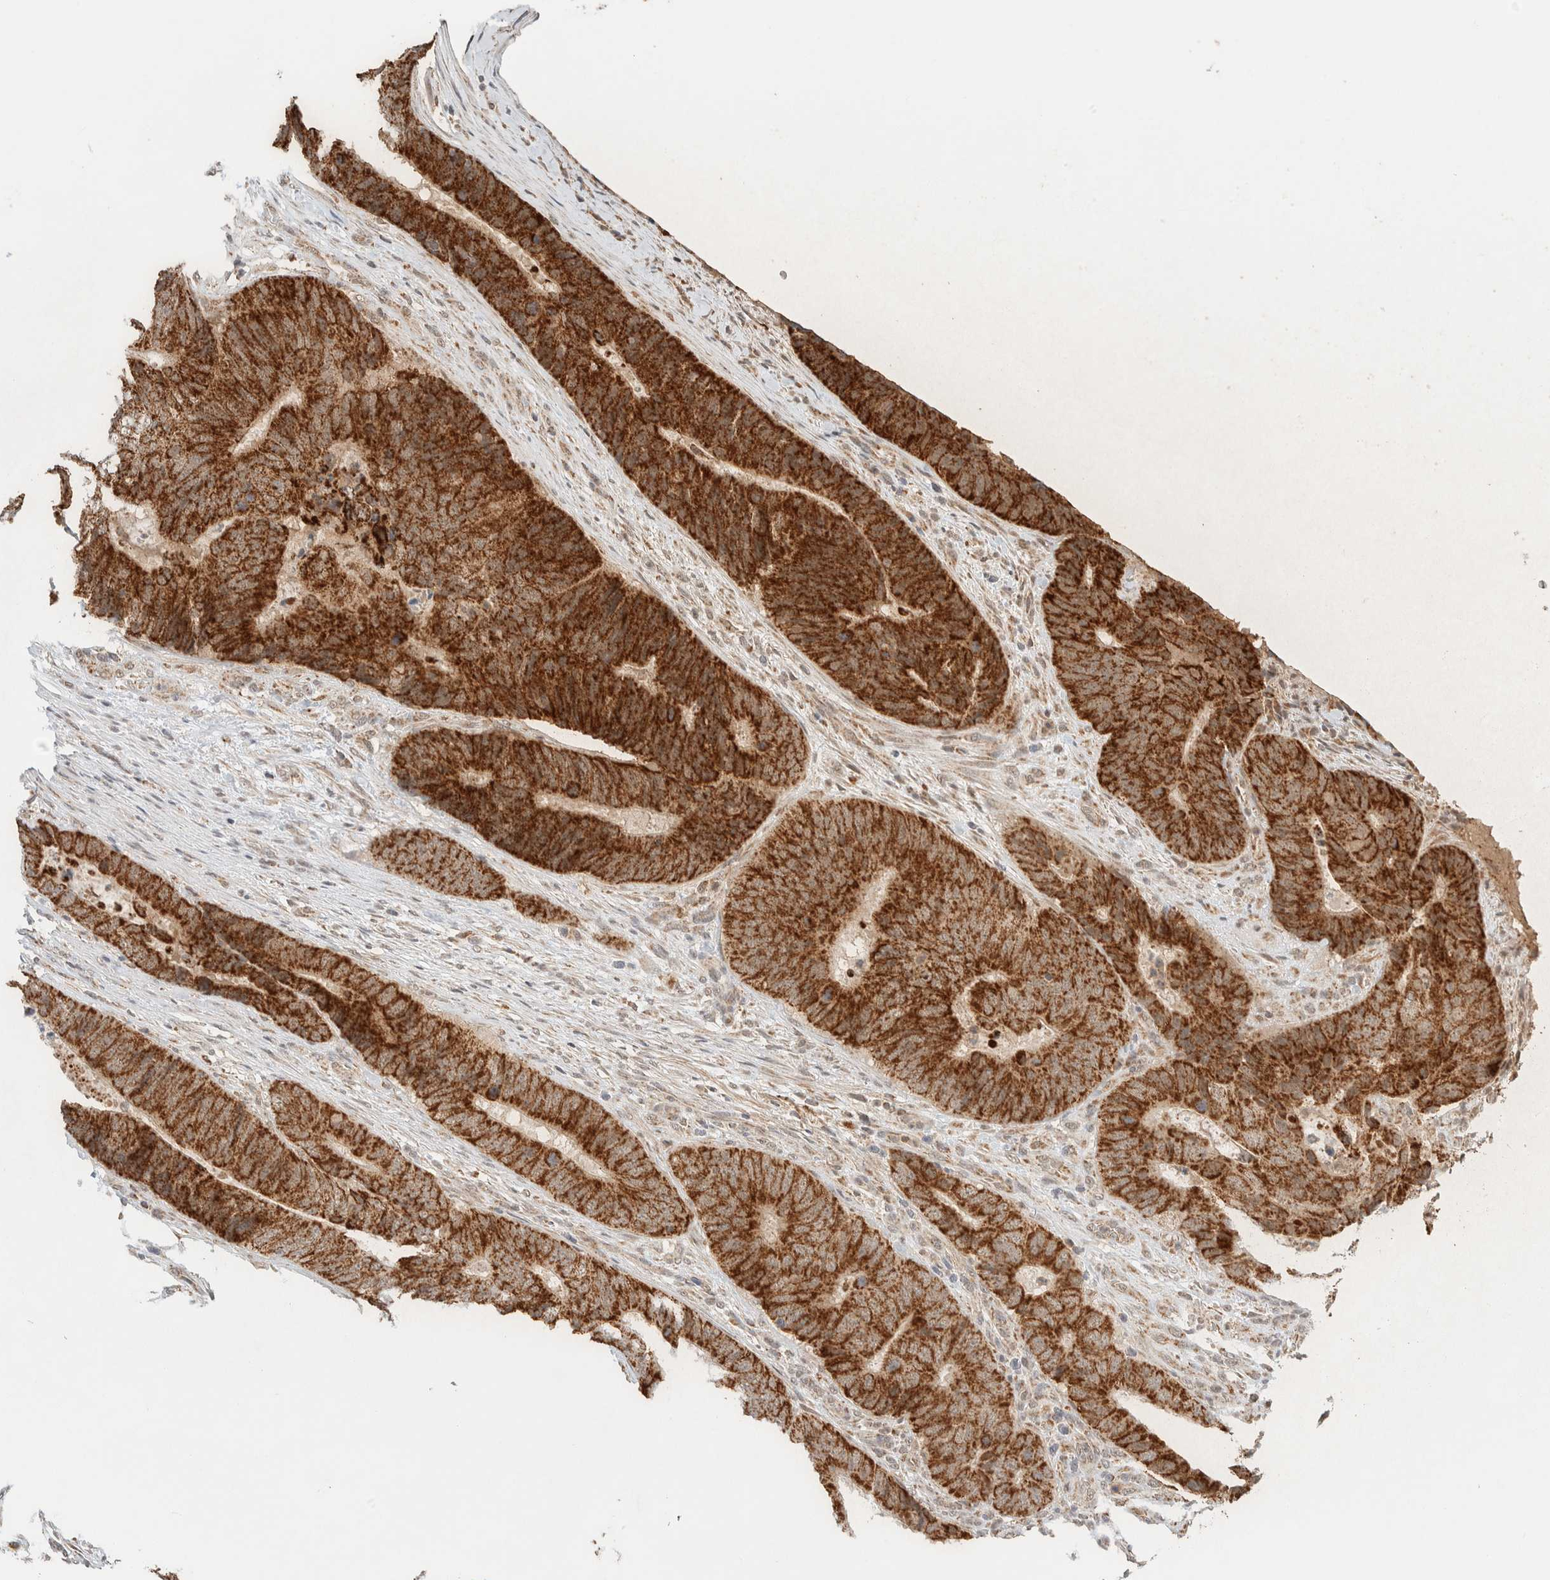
{"staining": {"intensity": "strong", "quantity": ">75%", "location": "cytoplasmic/membranous"}, "tissue": "colorectal cancer", "cell_type": "Tumor cells", "image_type": "cancer", "snomed": [{"axis": "morphology", "description": "Adenocarcinoma, NOS"}, {"axis": "topography", "description": "Colon"}], "caption": "Protein expression analysis of human colorectal cancer reveals strong cytoplasmic/membranous staining in approximately >75% of tumor cells.", "gene": "MRPL41", "patient": {"sex": "male", "age": 56}}